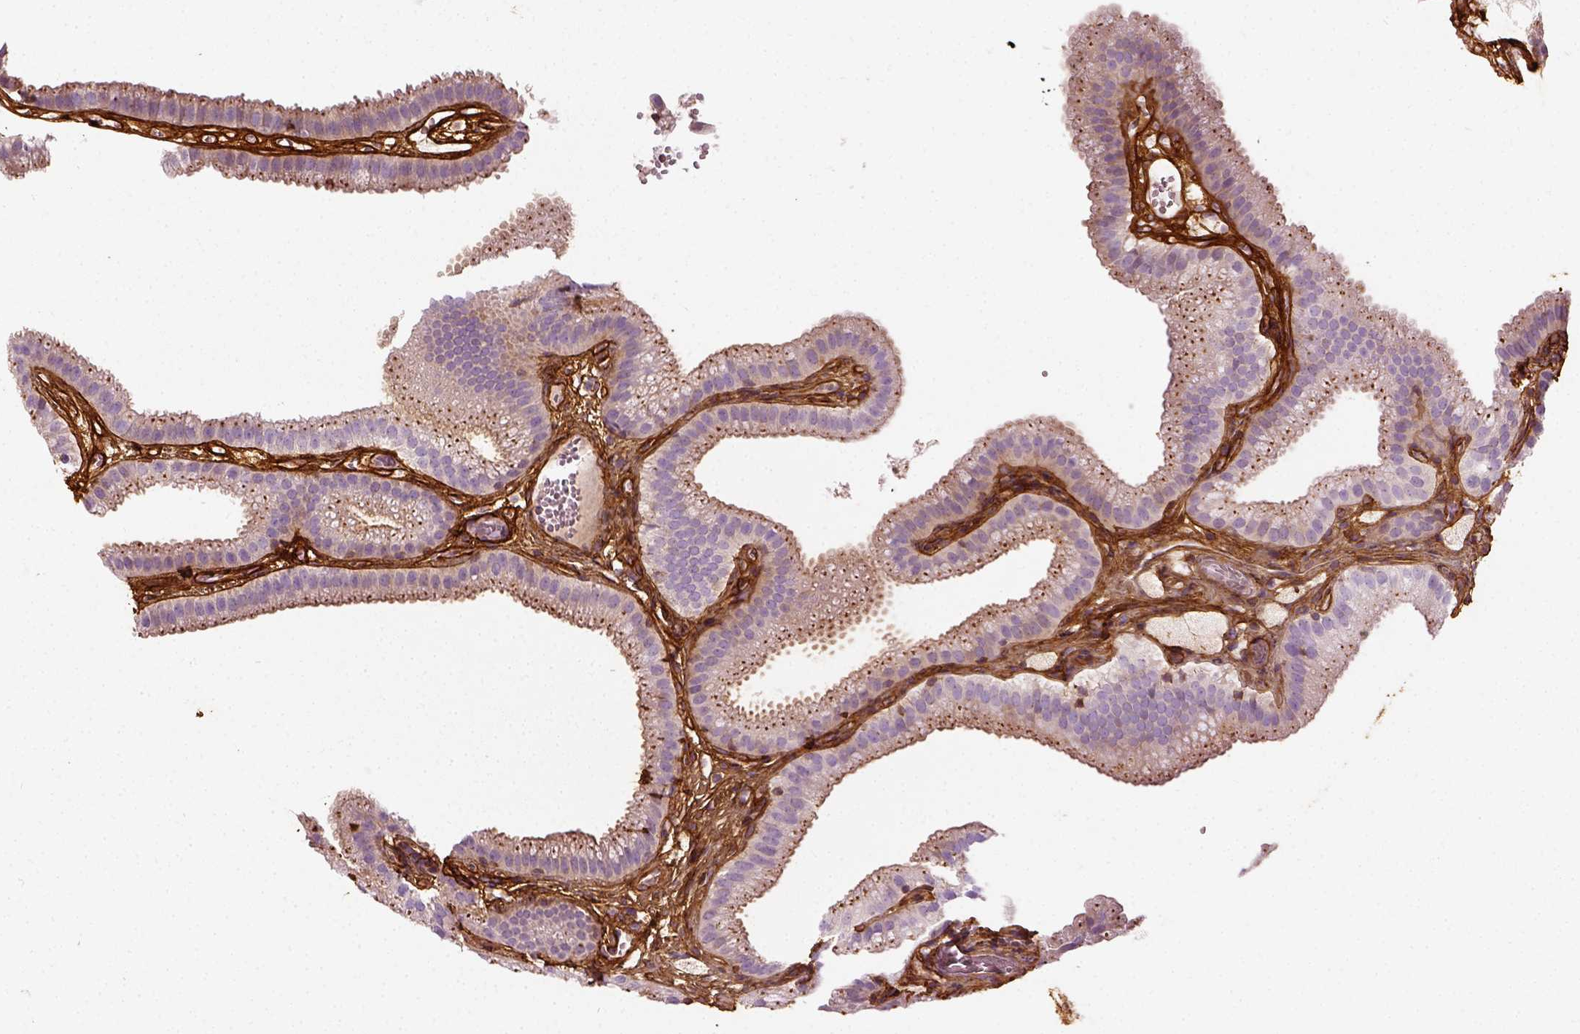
{"staining": {"intensity": "moderate", "quantity": "<25%", "location": "cytoplasmic/membranous"}, "tissue": "gallbladder", "cell_type": "Glandular cells", "image_type": "normal", "snomed": [{"axis": "morphology", "description": "Normal tissue, NOS"}, {"axis": "topography", "description": "Gallbladder"}], "caption": "IHC histopathology image of unremarkable gallbladder stained for a protein (brown), which shows low levels of moderate cytoplasmic/membranous staining in about <25% of glandular cells.", "gene": "COL6A2", "patient": {"sex": "female", "age": 63}}